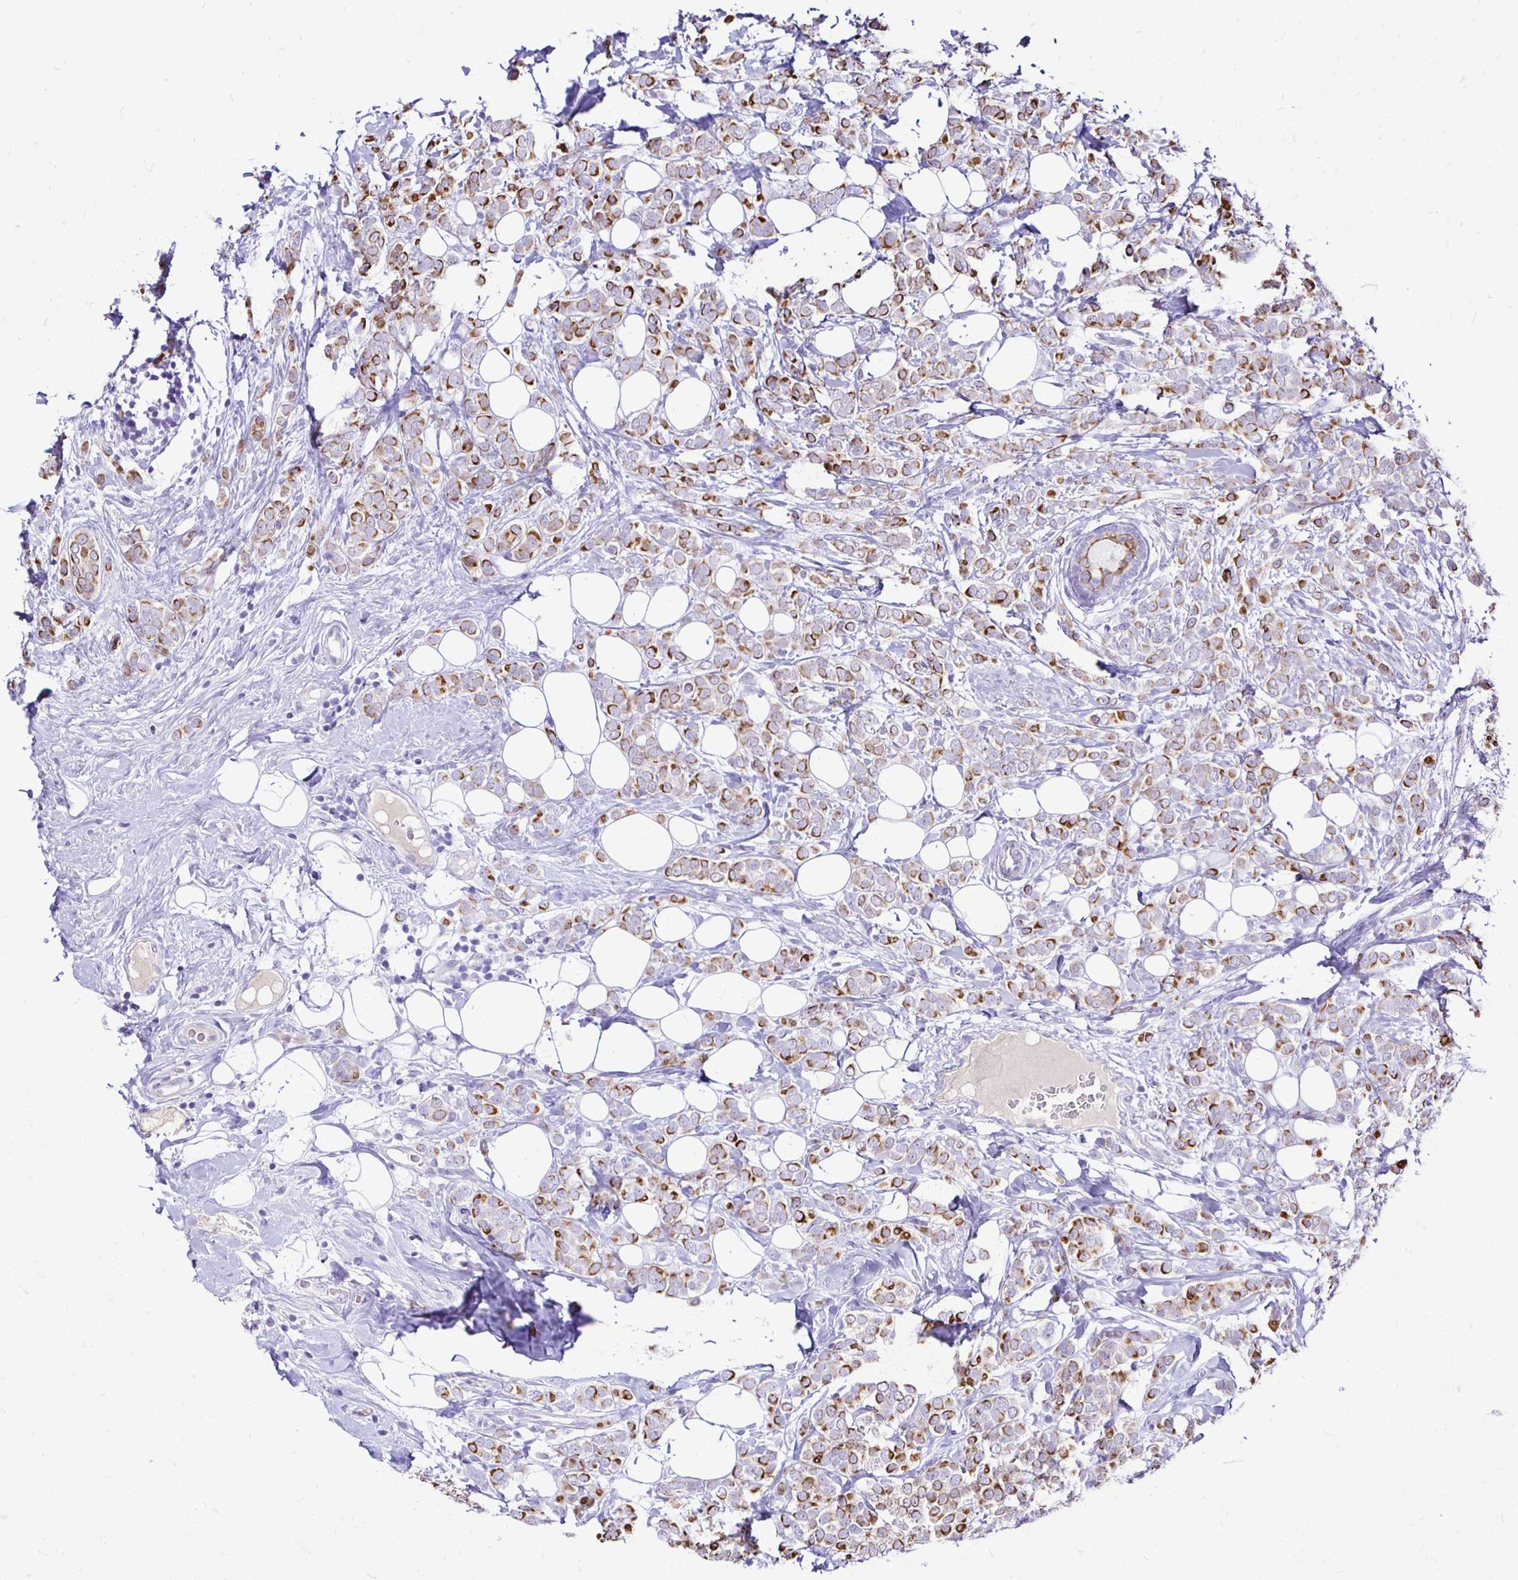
{"staining": {"intensity": "moderate", "quantity": ">75%", "location": "cytoplasmic/membranous"}, "tissue": "breast cancer", "cell_type": "Tumor cells", "image_type": "cancer", "snomed": [{"axis": "morphology", "description": "Lobular carcinoma"}, {"axis": "topography", "description": "Breast"}], "caption": "Brown immunohistochemical staining in human lobular carcinoma (breast) demonstrates moderate cytoplasmic/membranous positivity in about >75% of tumor cells.", "gene": "TAF1D", "patient": {"sex": "female", "age": 49}}